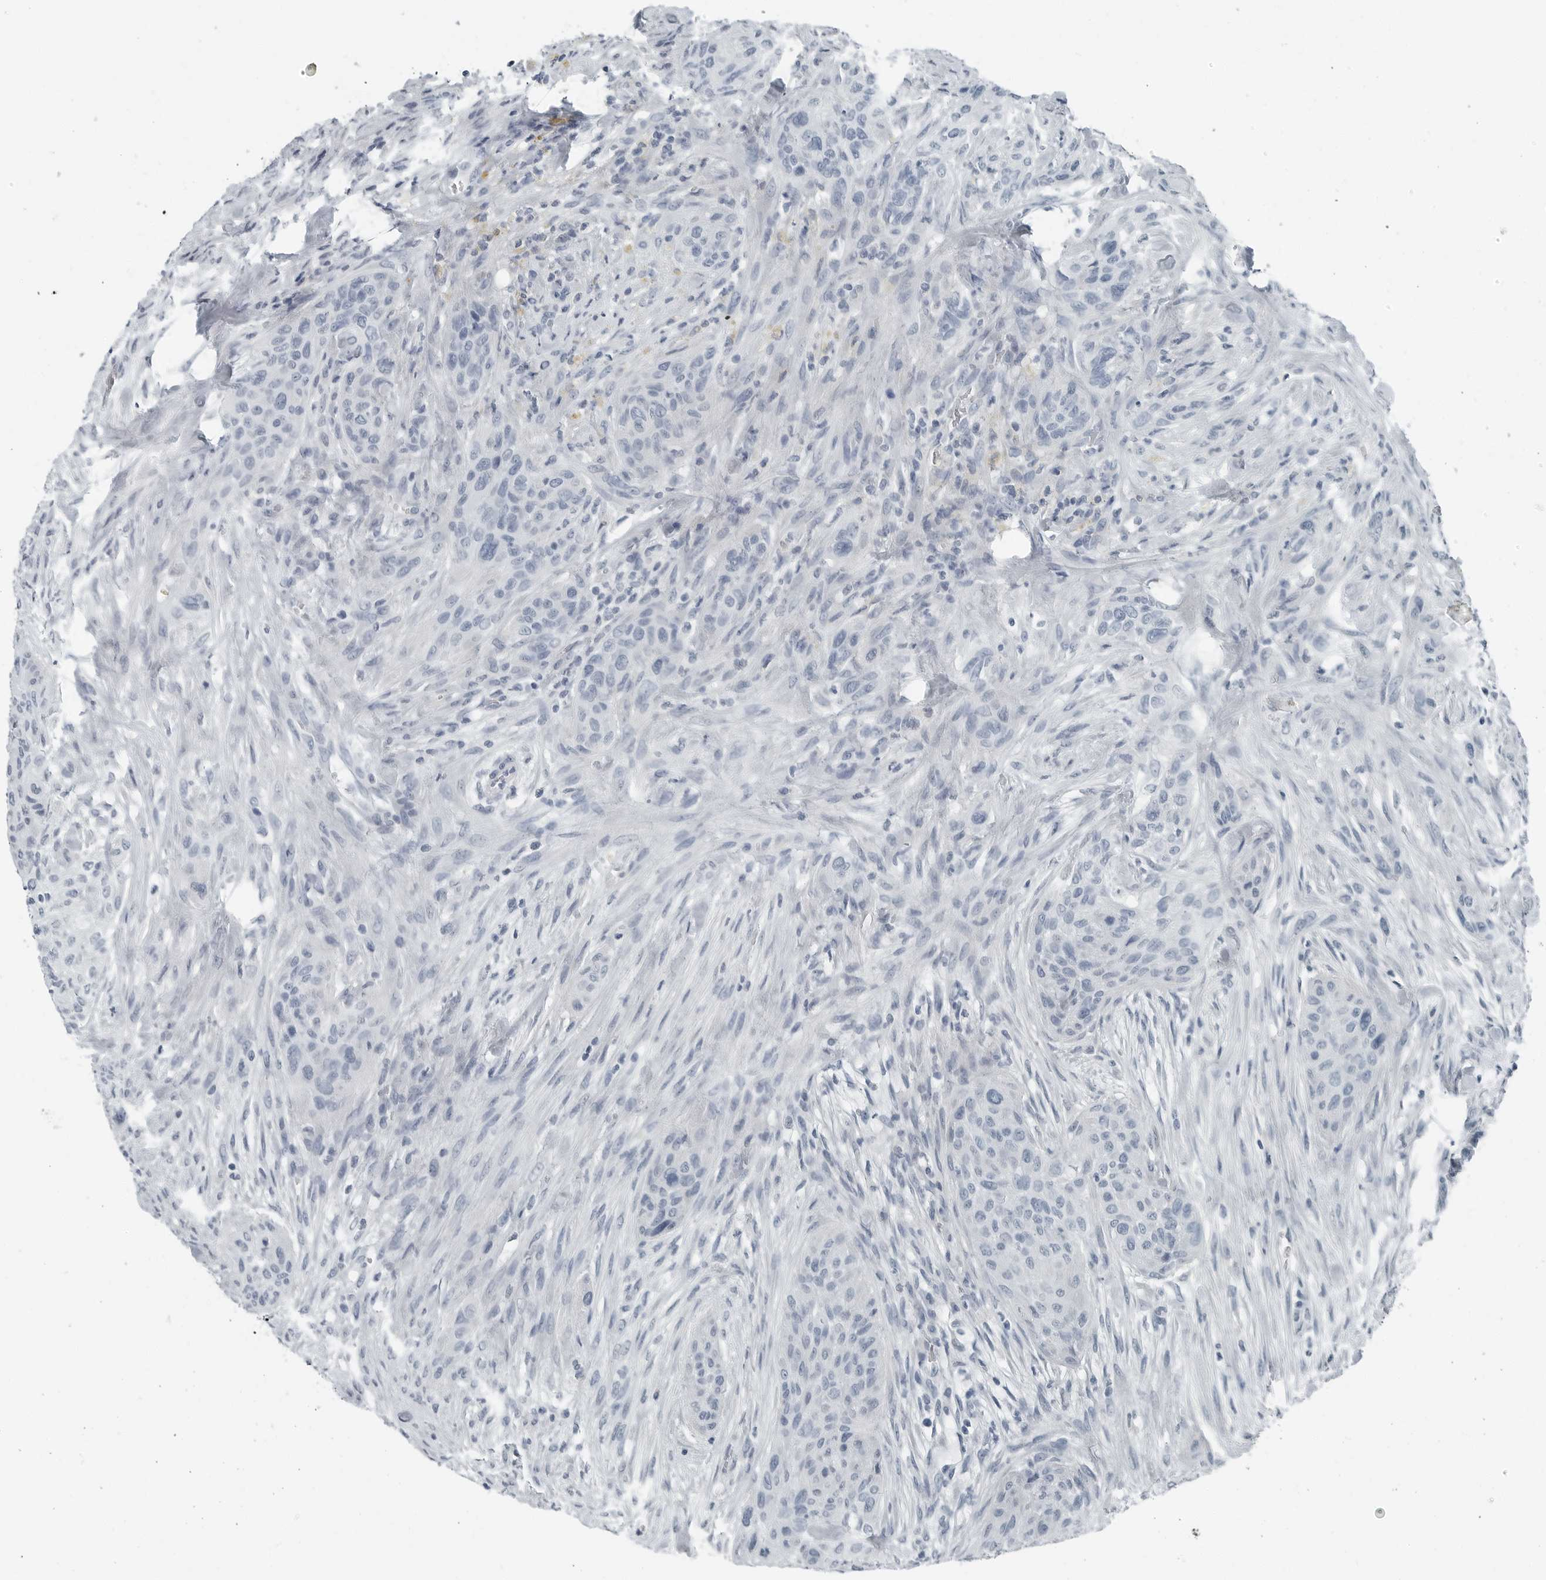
{"staining": {"intensity": "negative", "quantity": "none", "location": "none"}, "tissue": "urothelial cancer", "cell_type": "Tumor cells", "image_type": "cancer", "snomed": [{"axis": "morphology", "description": "Urothelial carcinoma, High grade"}, {"axis": "topography", "description": "Urinary bladder"}], "caption": "Tumor cells show no significant protein positivity in urothelial cancer. (DAB IHC with hematoxylin counter stain).", "gene": "ZPBP2", "patient": {"sex": "male", "age": 35}}